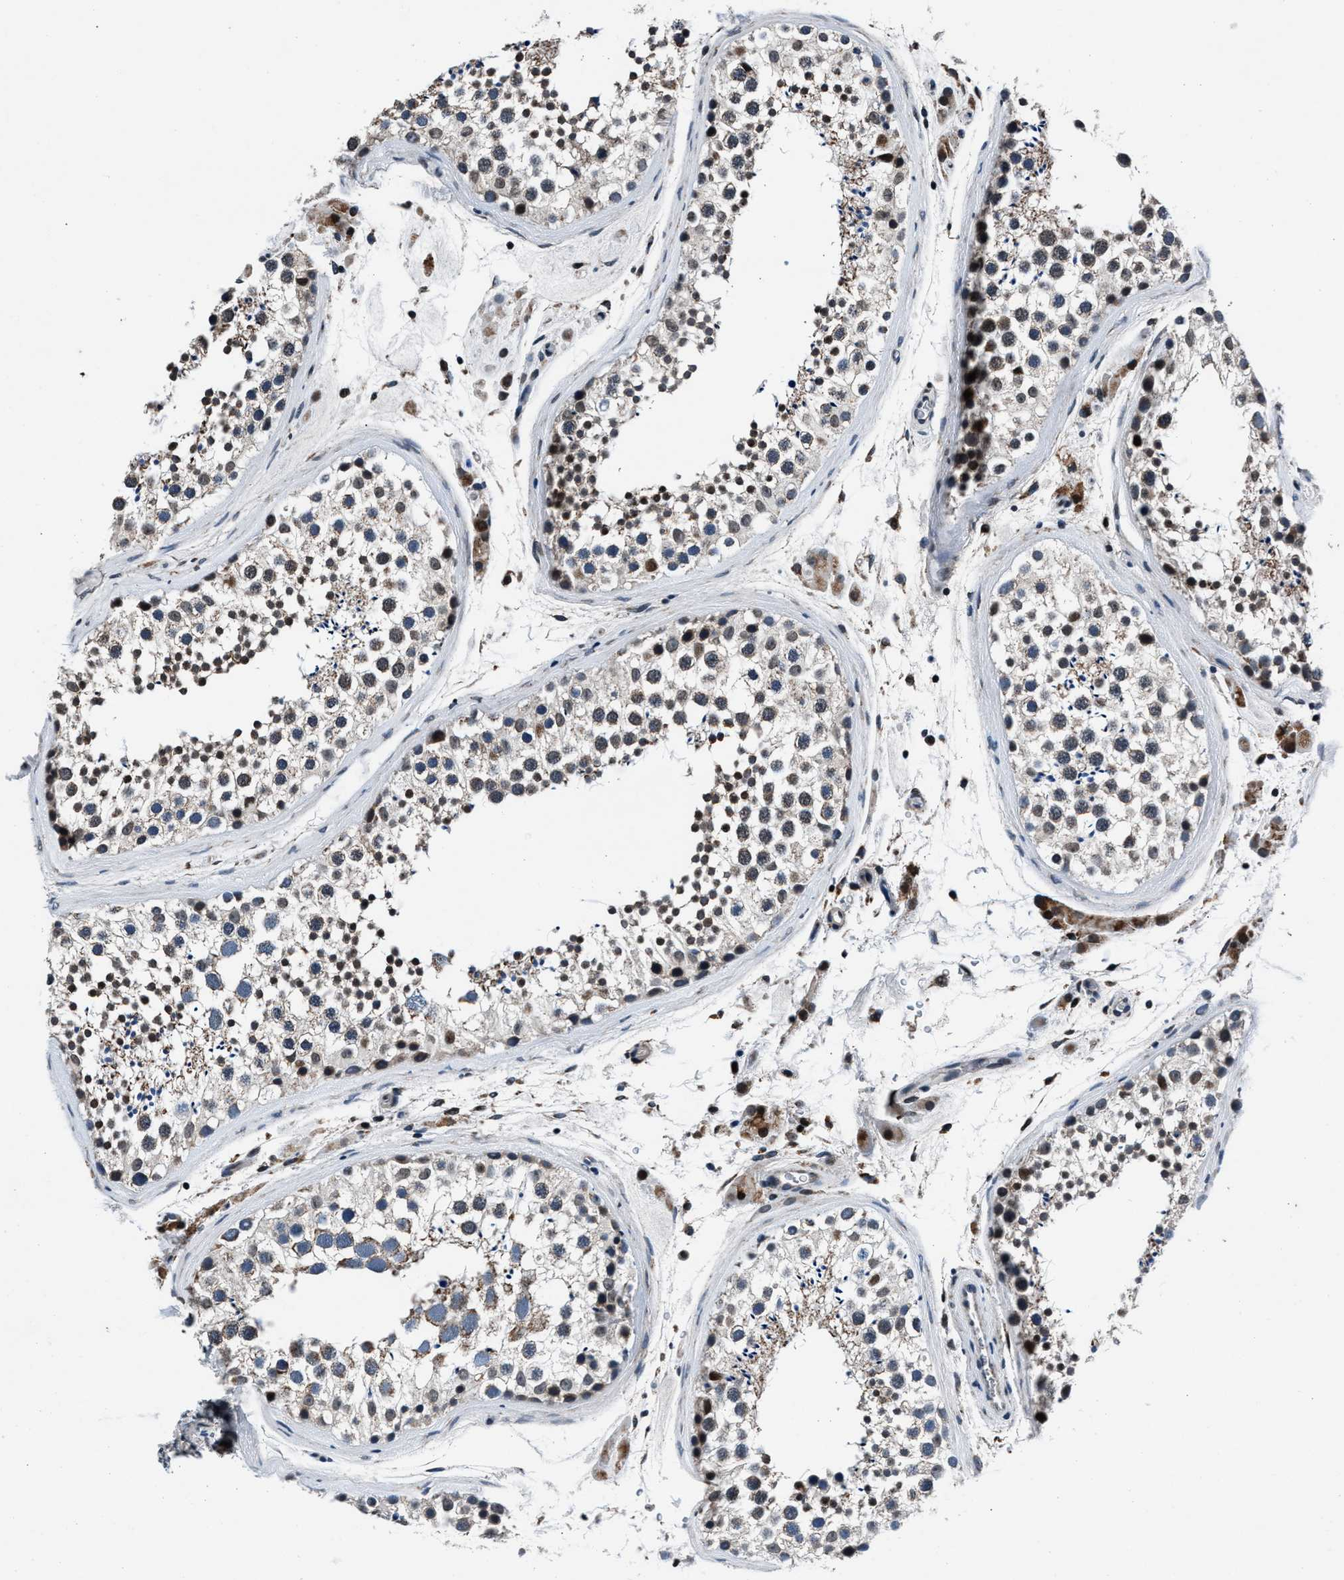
{"staining": {"intensity": "moderate", "quantity": "25%-75%", "location": "cytoplasmic/membranous,nuclear"}, "tissue": "testis", "cell_type": "Cells in seminiferous ducts", "image_type": "normal", "snomed": [{"axis": "morphology", "description": "Normal tissue, NOS"}, {"axis": "topography", "description": "Testis"}], "caption": "Moderate cytoplasmic/membranous,nuclear positivity for a protein is identified in about 25%-75% of cells in seminiferous ducts of normal testis using immunohistochemistry (IHC).", "gene": "PRRC2B", "patient": {"sex": "male", "age": 46}}